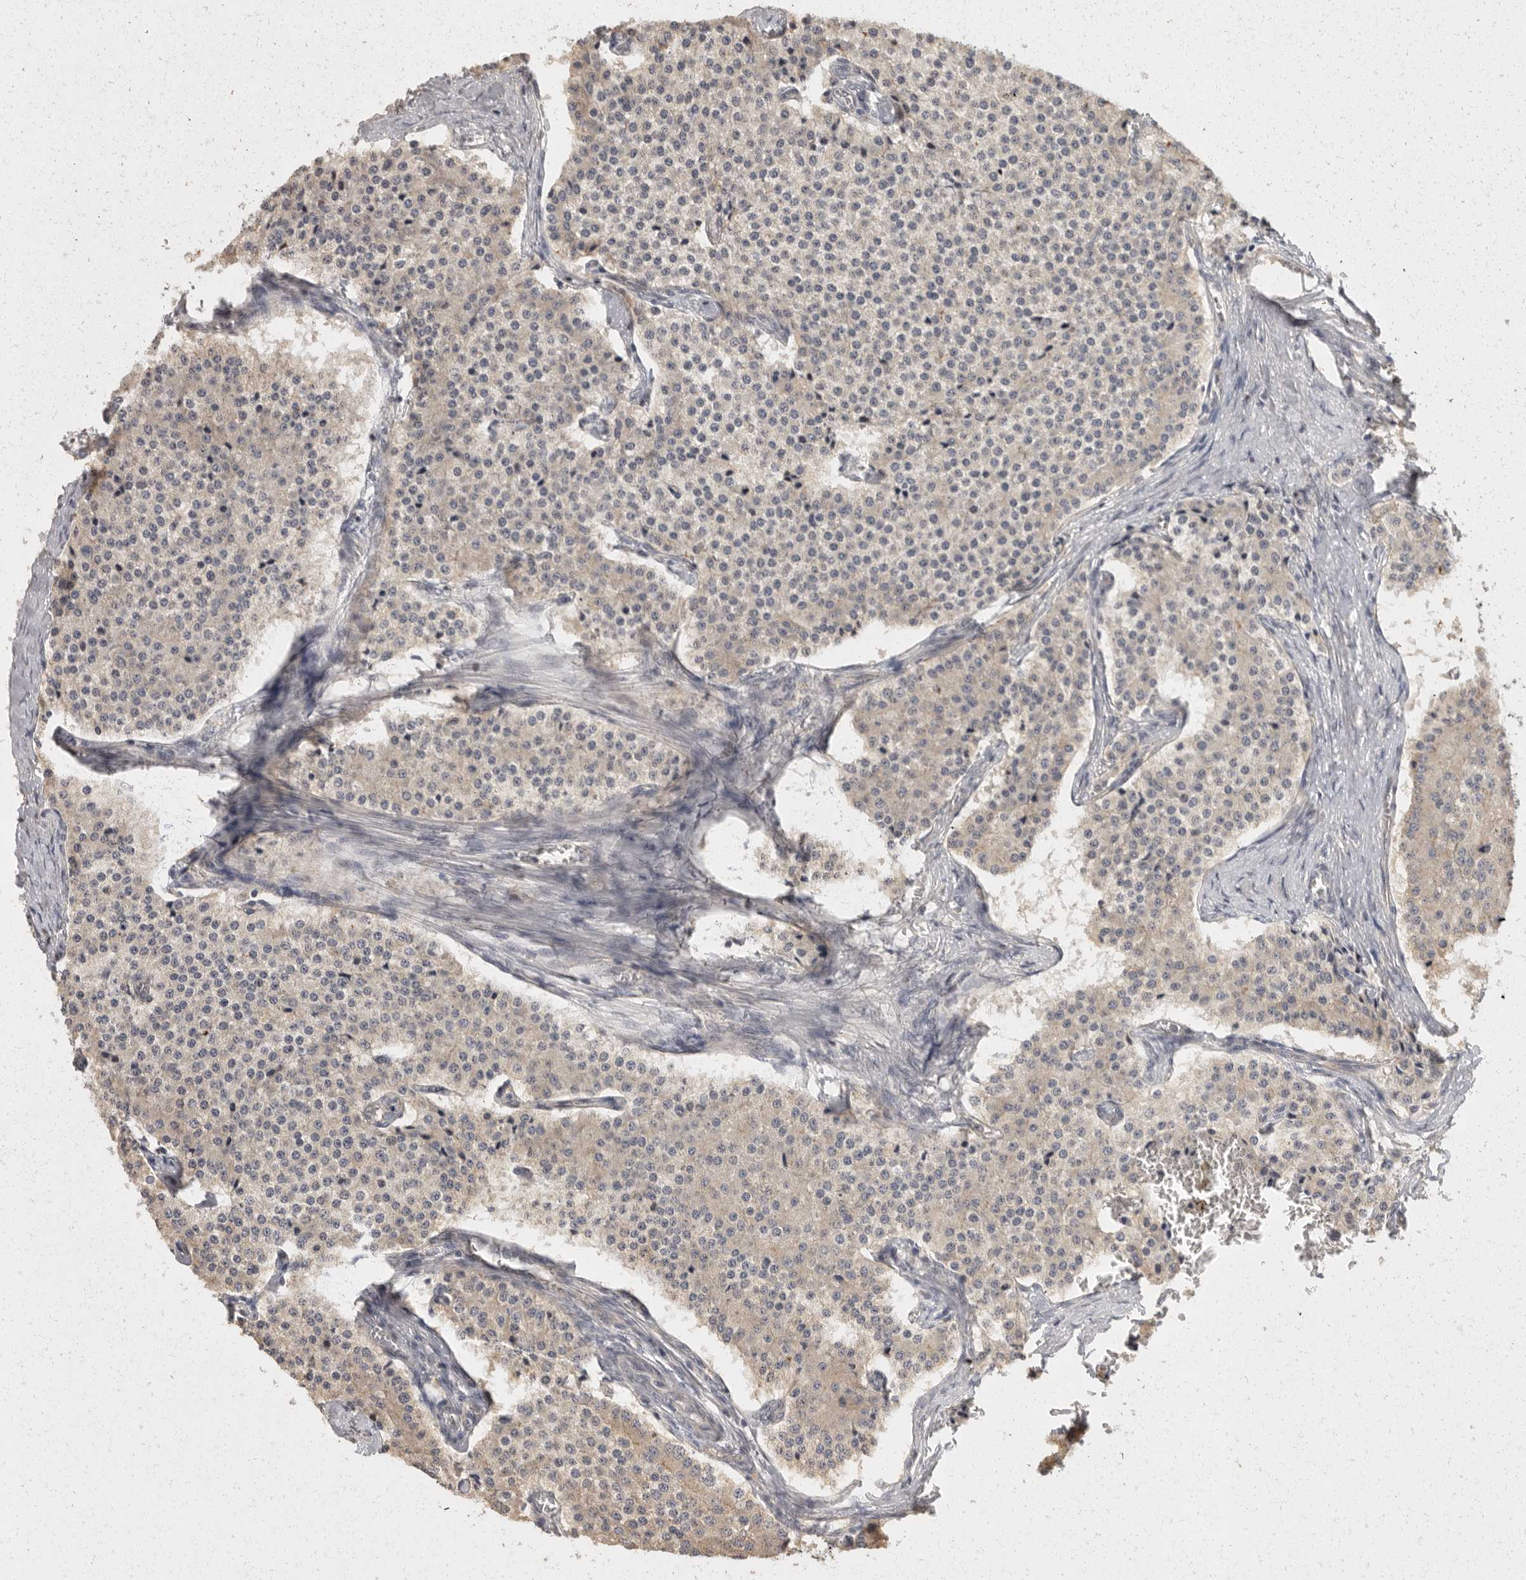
{"staining": {"intensity": "weak", "quantity": "<25%", "location": "cytoplasmic/membranous"}, "tissue": "carcinoid", "cell_type": "Tumor cells", "image_type": "cancer", "snomed": [{"axis": "morphology", "description": "Carcinoid, malignant, NOS"}, {"axis": "topography", "description": "Colon"}], "caption": "This is an IHC micrograph of human carcinoid (malignant). There is no positivity in tumor cells.", "gene": "BAIAP2", "patient": {"sex": "female", "age": 52}}